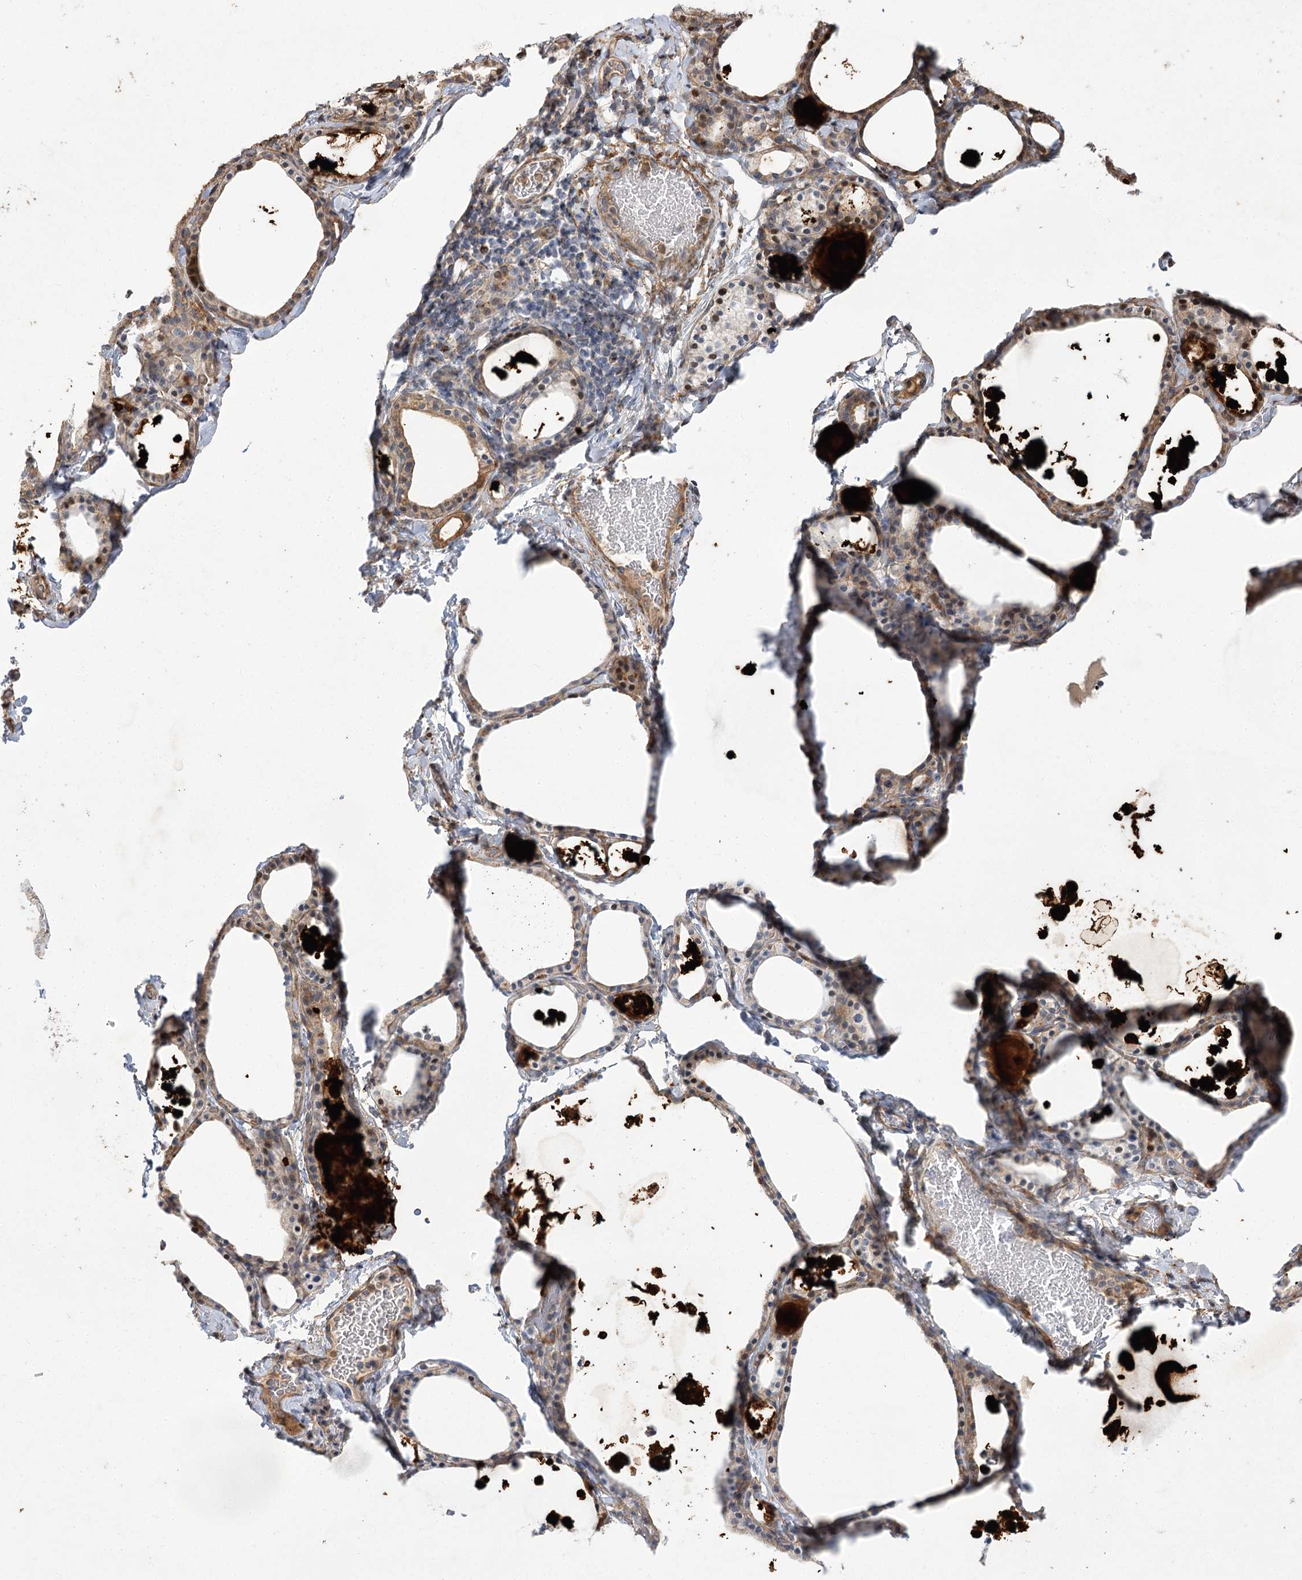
{"staining": {"intensity": "weak", "quantity": "25%-75%", "location": "cytoplasmic/membranous"}, "tissue": "thyroid gland", "cell_type": "Glandular cells", "image_type": "normal", "snomed": [{"axis": "morphology", "description": "Normal tissue, NOS"}, {"axis": "topography", "description": "Thyroid gland"}], "caption": "Thyroid gland stained for a protein (brown) shows weak cytoplasmic/membranous positive staining in approximately 25%-75% of glandular cells.", "gene": "RNF24", "patient": {"sex": "male", "age": 56}}